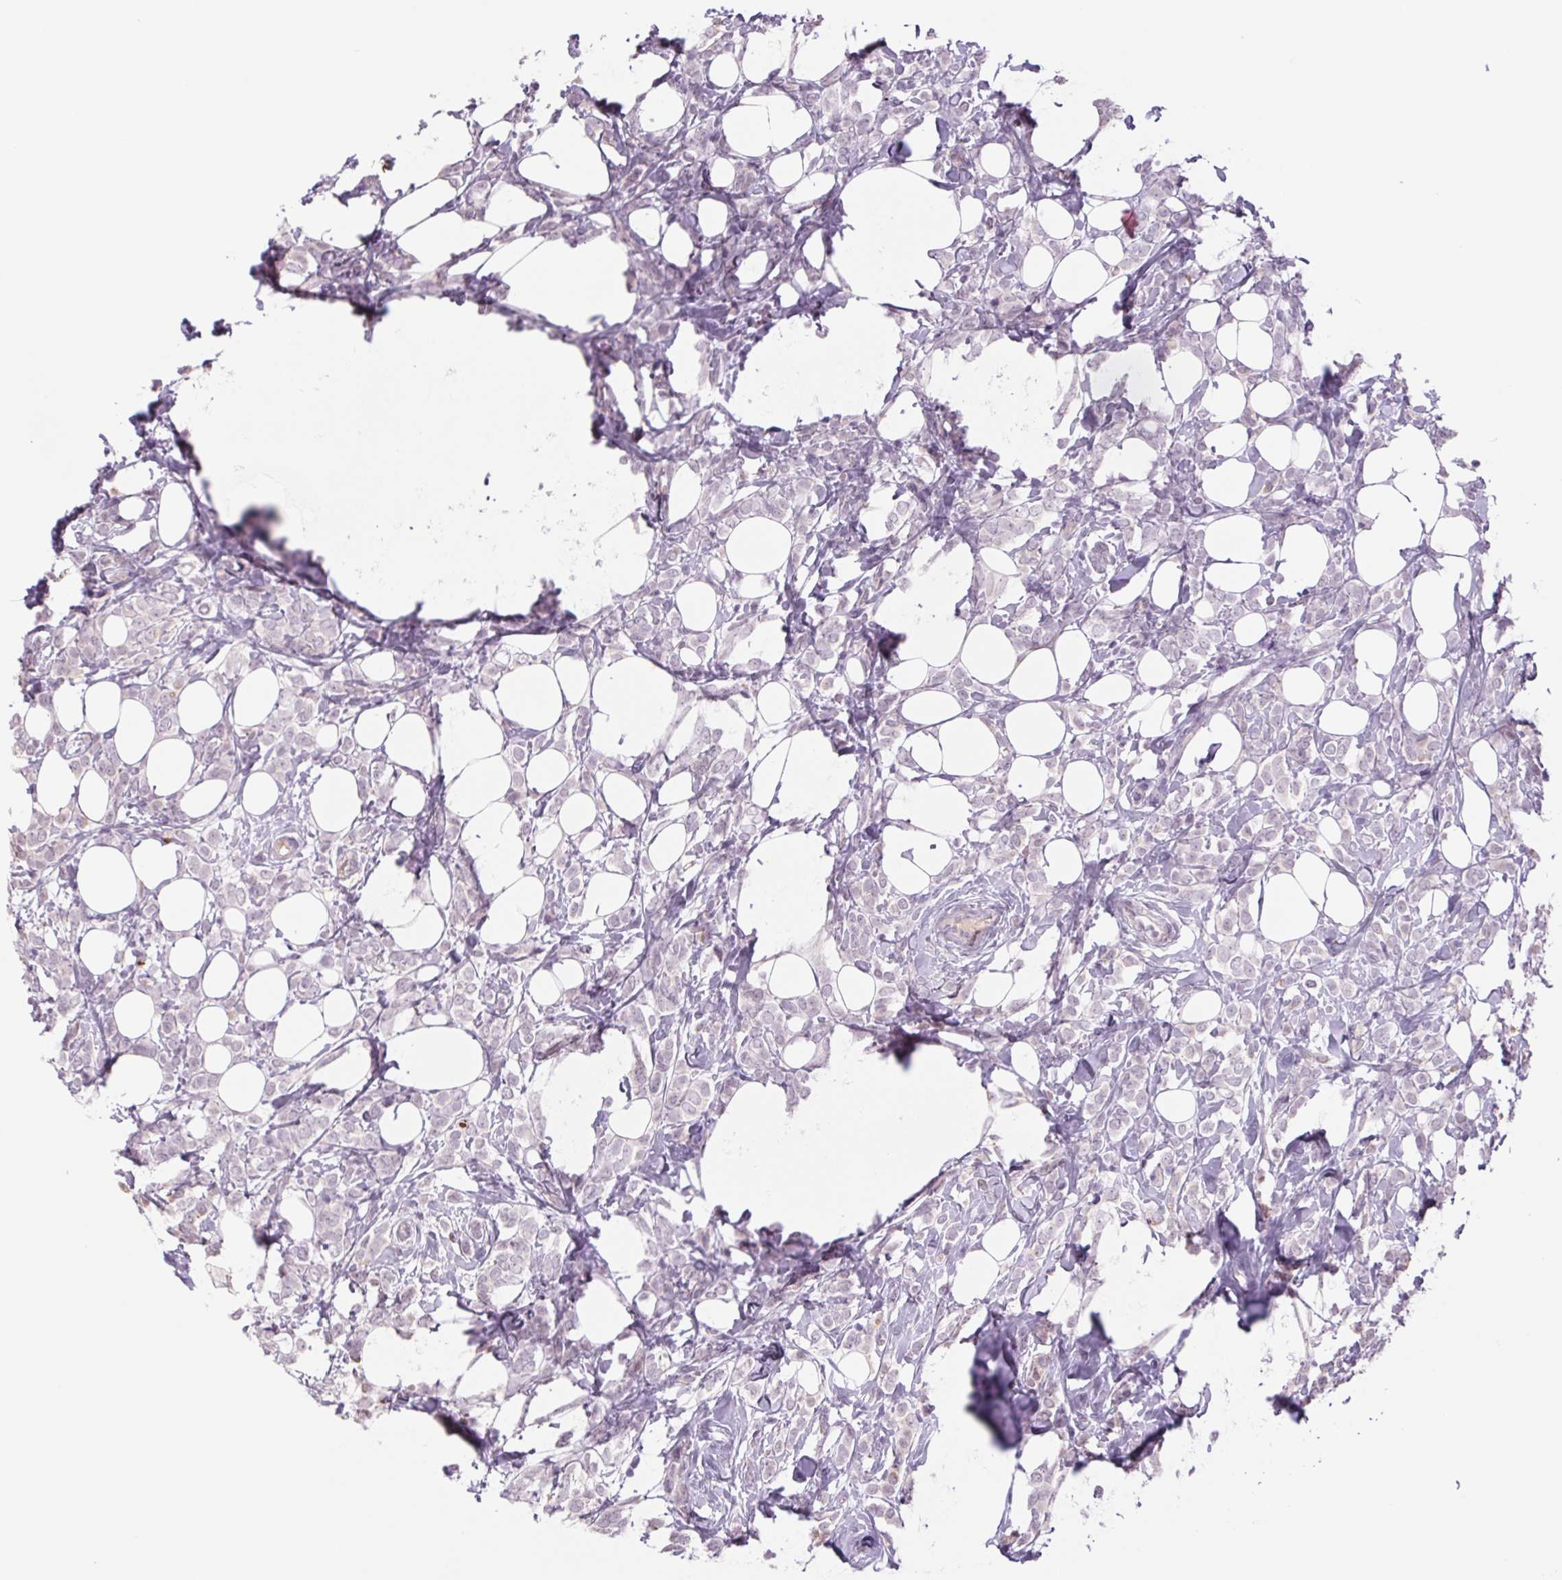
{"staining": {"intensity": "negative", "quantity": "none", "location": "none"}, "tissue": "breast cancer", "cell_type": "Tumor cells", "image_type": "cancer", "snomed": [{"axis": "morphology", "description": "Lobular carcinoma"}, {"axis": "topography", "description": "Breast"}], "caption": "This is an IHC histopathology image of breast lobular carcinoma. There is no positivity in tumor cells.", "gene": "KRT1", "patient": {"sex": "female", "age": 49}}